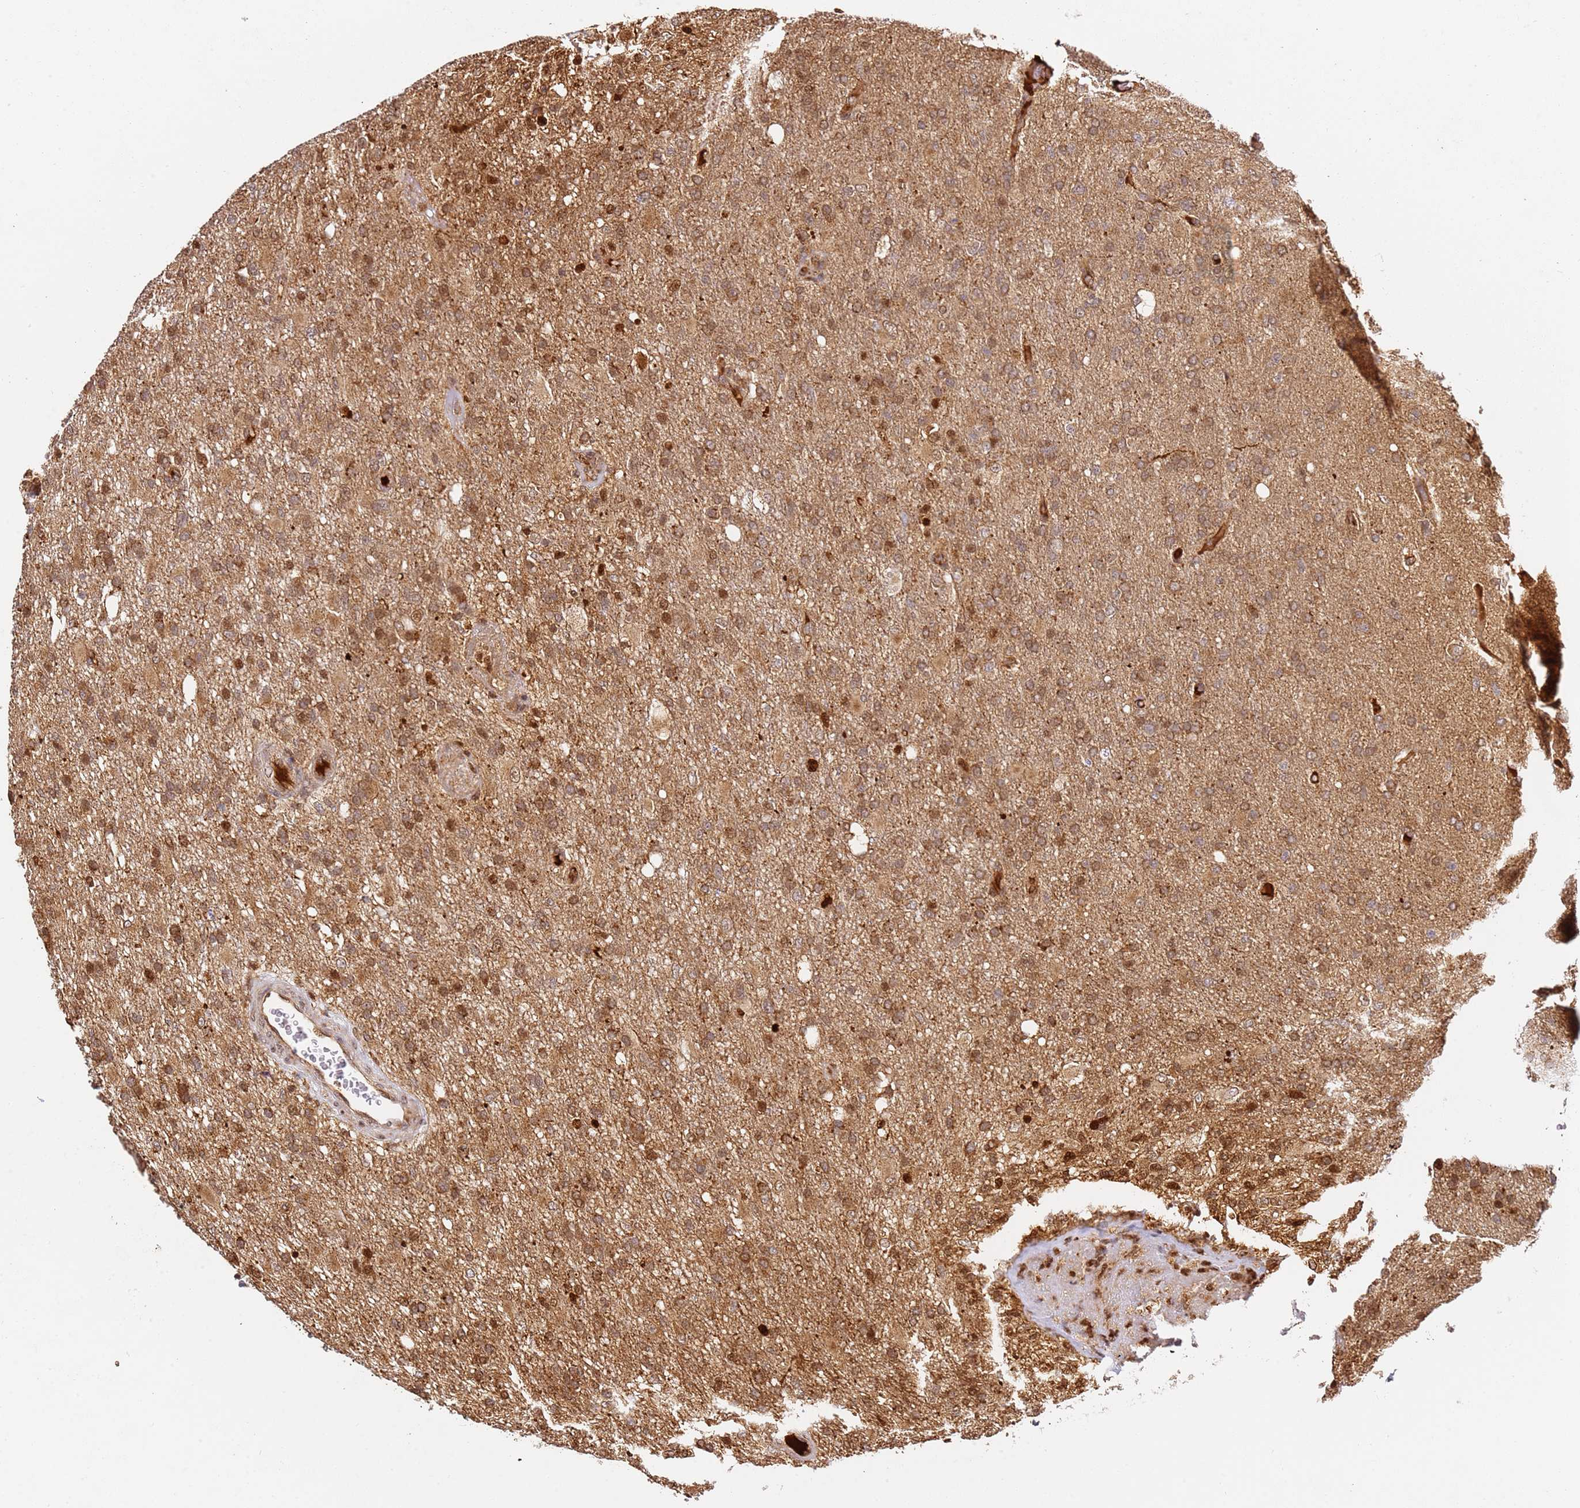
{"staining": {"intensity": "moderate", "quantity": ">75%", "location": "cytoplasmic/membranous,nuclear"}, "tissue": "glioma", "cell_type": "Tumor cells", "image_type": "cancer", "snomed": [{"axis": "morphology", "description": "Glioma, malignant, High grade"}, {"axis": "topography", "description": "Brain"}], "caption": "Immunohistochemistry (DAB) staining of human glioma demonstrates moderate cytoplasmic/membranous and nuclear protein positivity in about >75% of tumor cells.", "gene": "SMOX", "patient": {"sex": "female", "age": 74}}